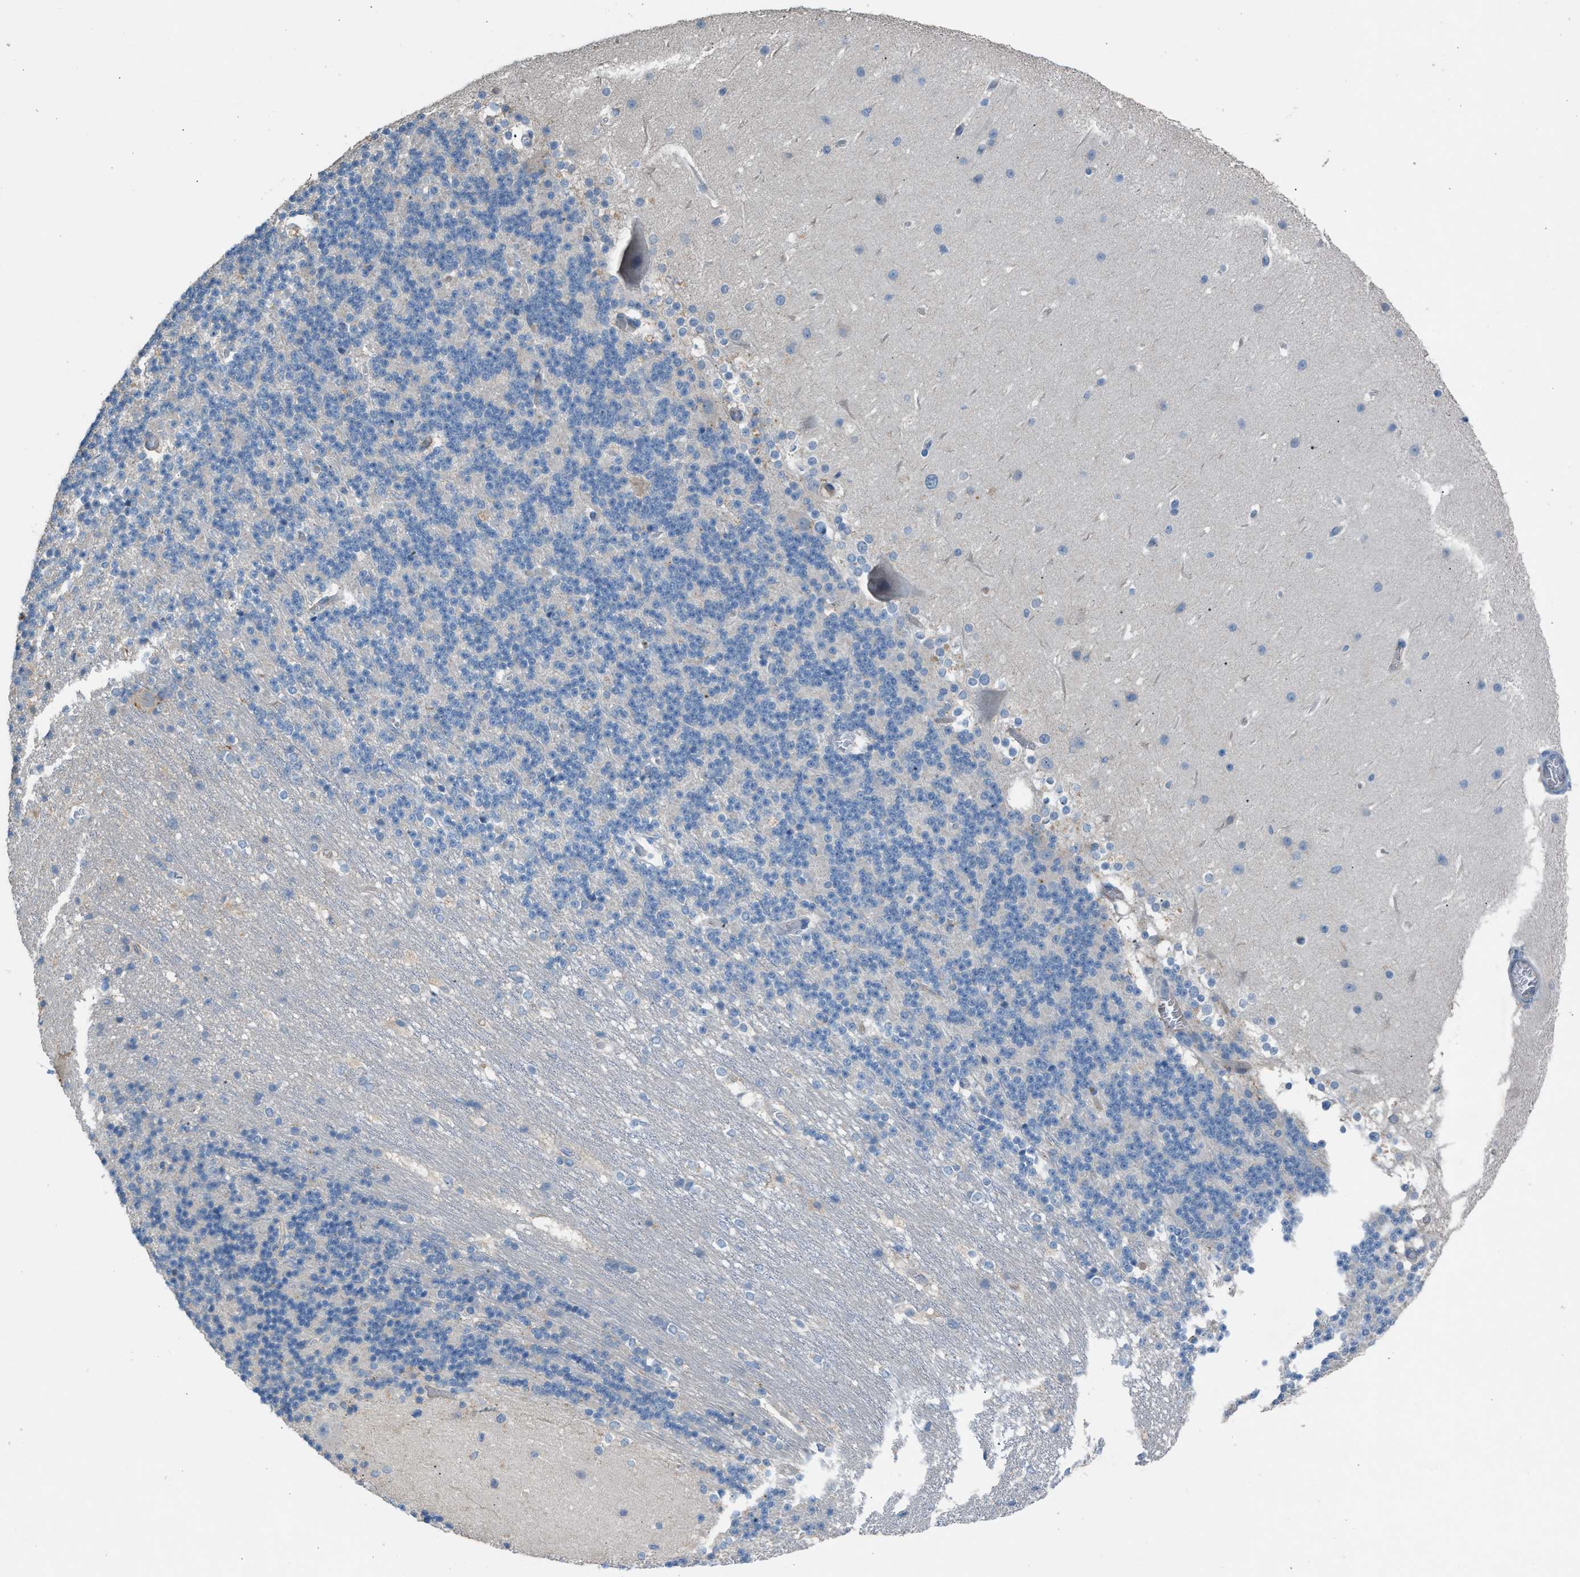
{"staining": {"intensity": "negative", "quantity": "none", "location": "none"}, "tissue": "cerebellum", "cell_type": "Cells in granular layer", "image_type": "normal", "snomed": [{"axis": "morphology", "description": "Normal tissue, NOS"}, {"axis": "topography", "description": "Cerebellum"}], "caption": "This micrograph is of normal cerebellum stained with immunohistochemistry (IHC) to label a protein in brown with the nuclei are counter-stained blue. There is no positivity in cells in granular layer.", "gene": "DYSF", "patient": {"sex": "female", "age": 19}}